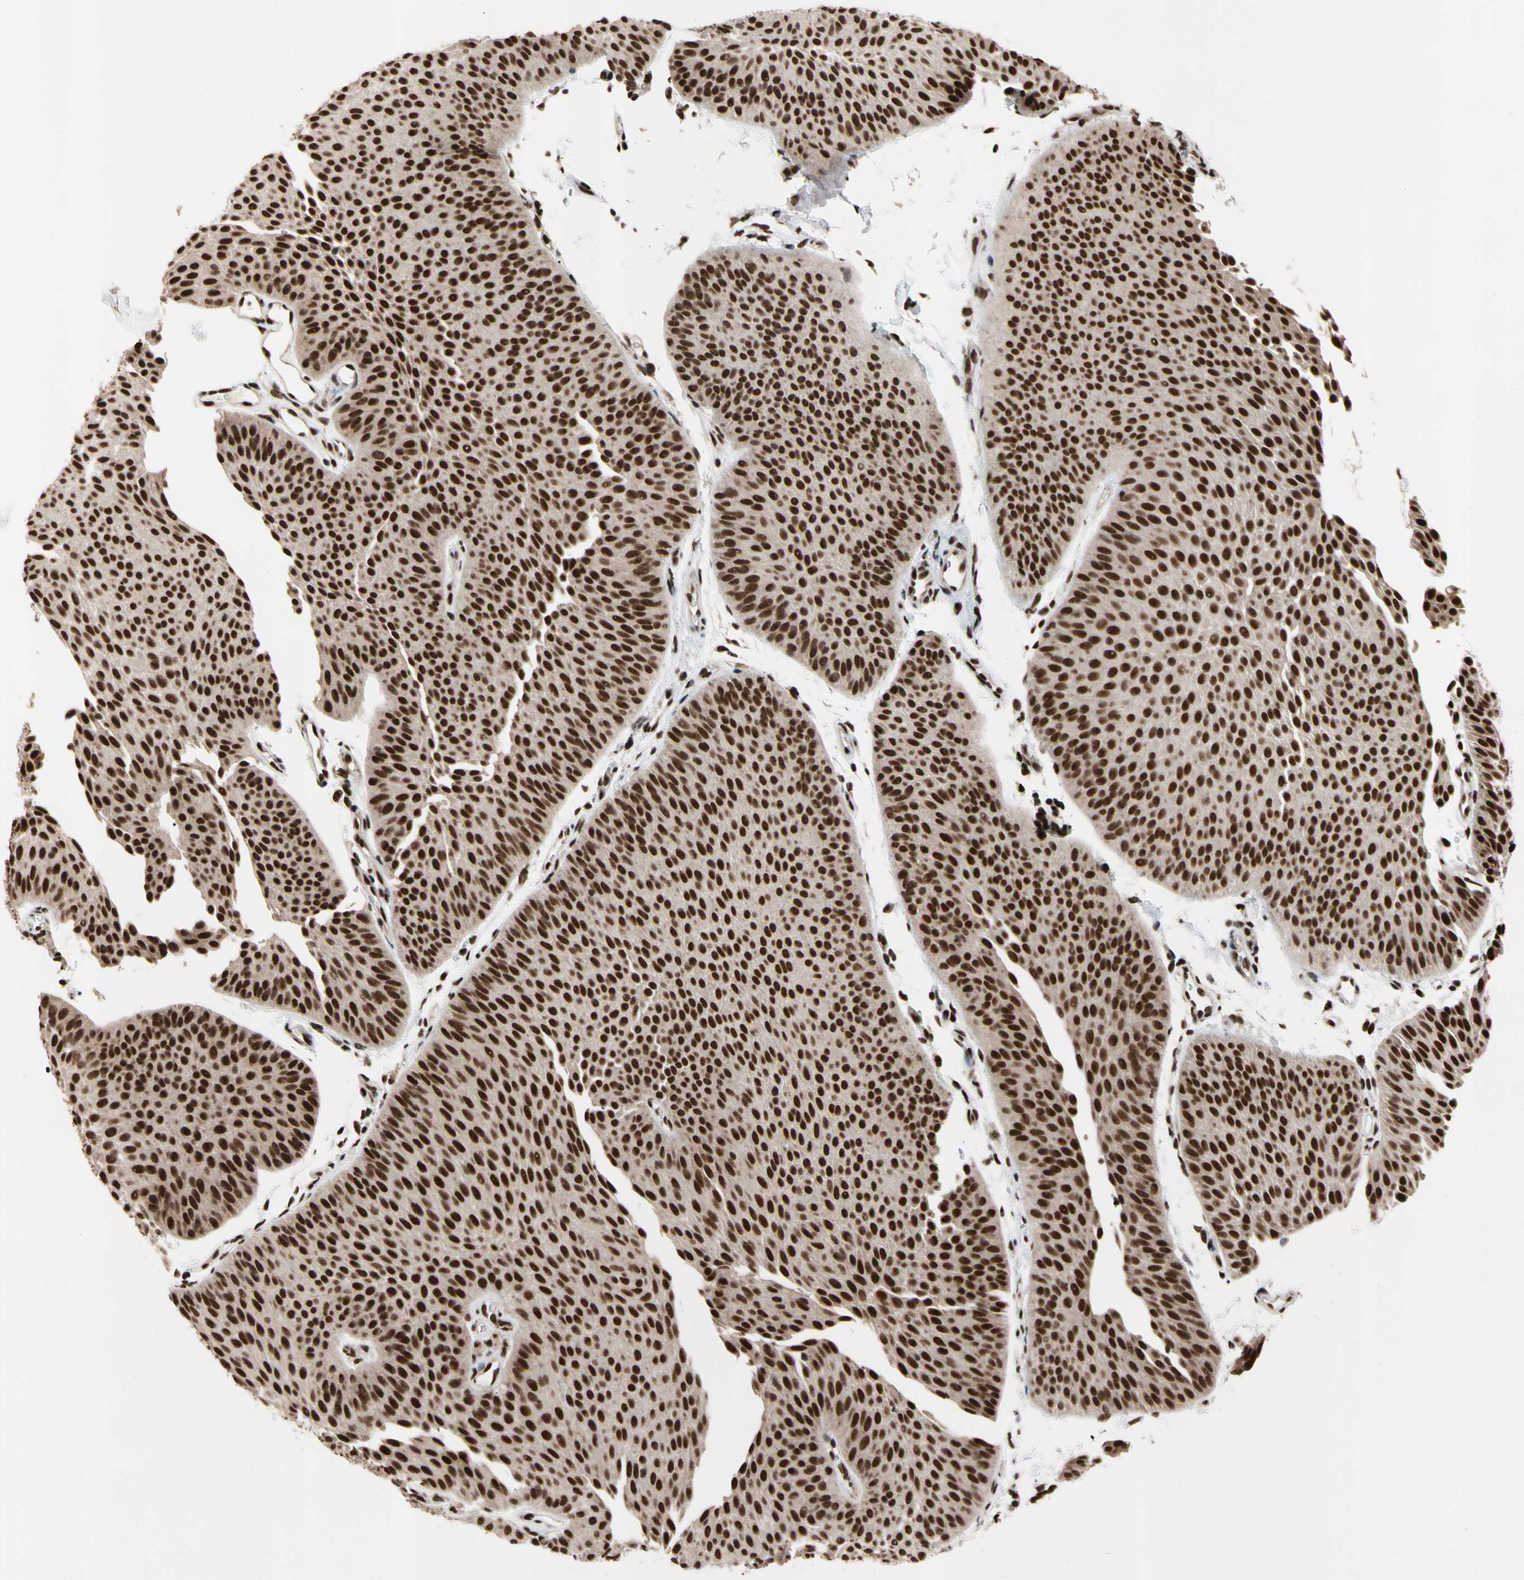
{"staining": {"intensity": "strong", "quantity": ">75%", "location": "nuclear"}, "tissue": "urothelial cancer", "cell_type": "Tumor cells", "image_type": "cancer", "snomed": [{"axis": "morphology", "description": "Urothelial carcinoma, Low grade"}, {"axis": "topography", "description": "Urinary bladder"}], "caption": "This image shows urothelial cancer stained with IHC to label a protein in brown. The nuclear of tumor cells show strong positivity for the protein. Nuclei are counter-stained blue.", "gene": "FAM98B", "patient": {"sex": "female", "age": 60}}